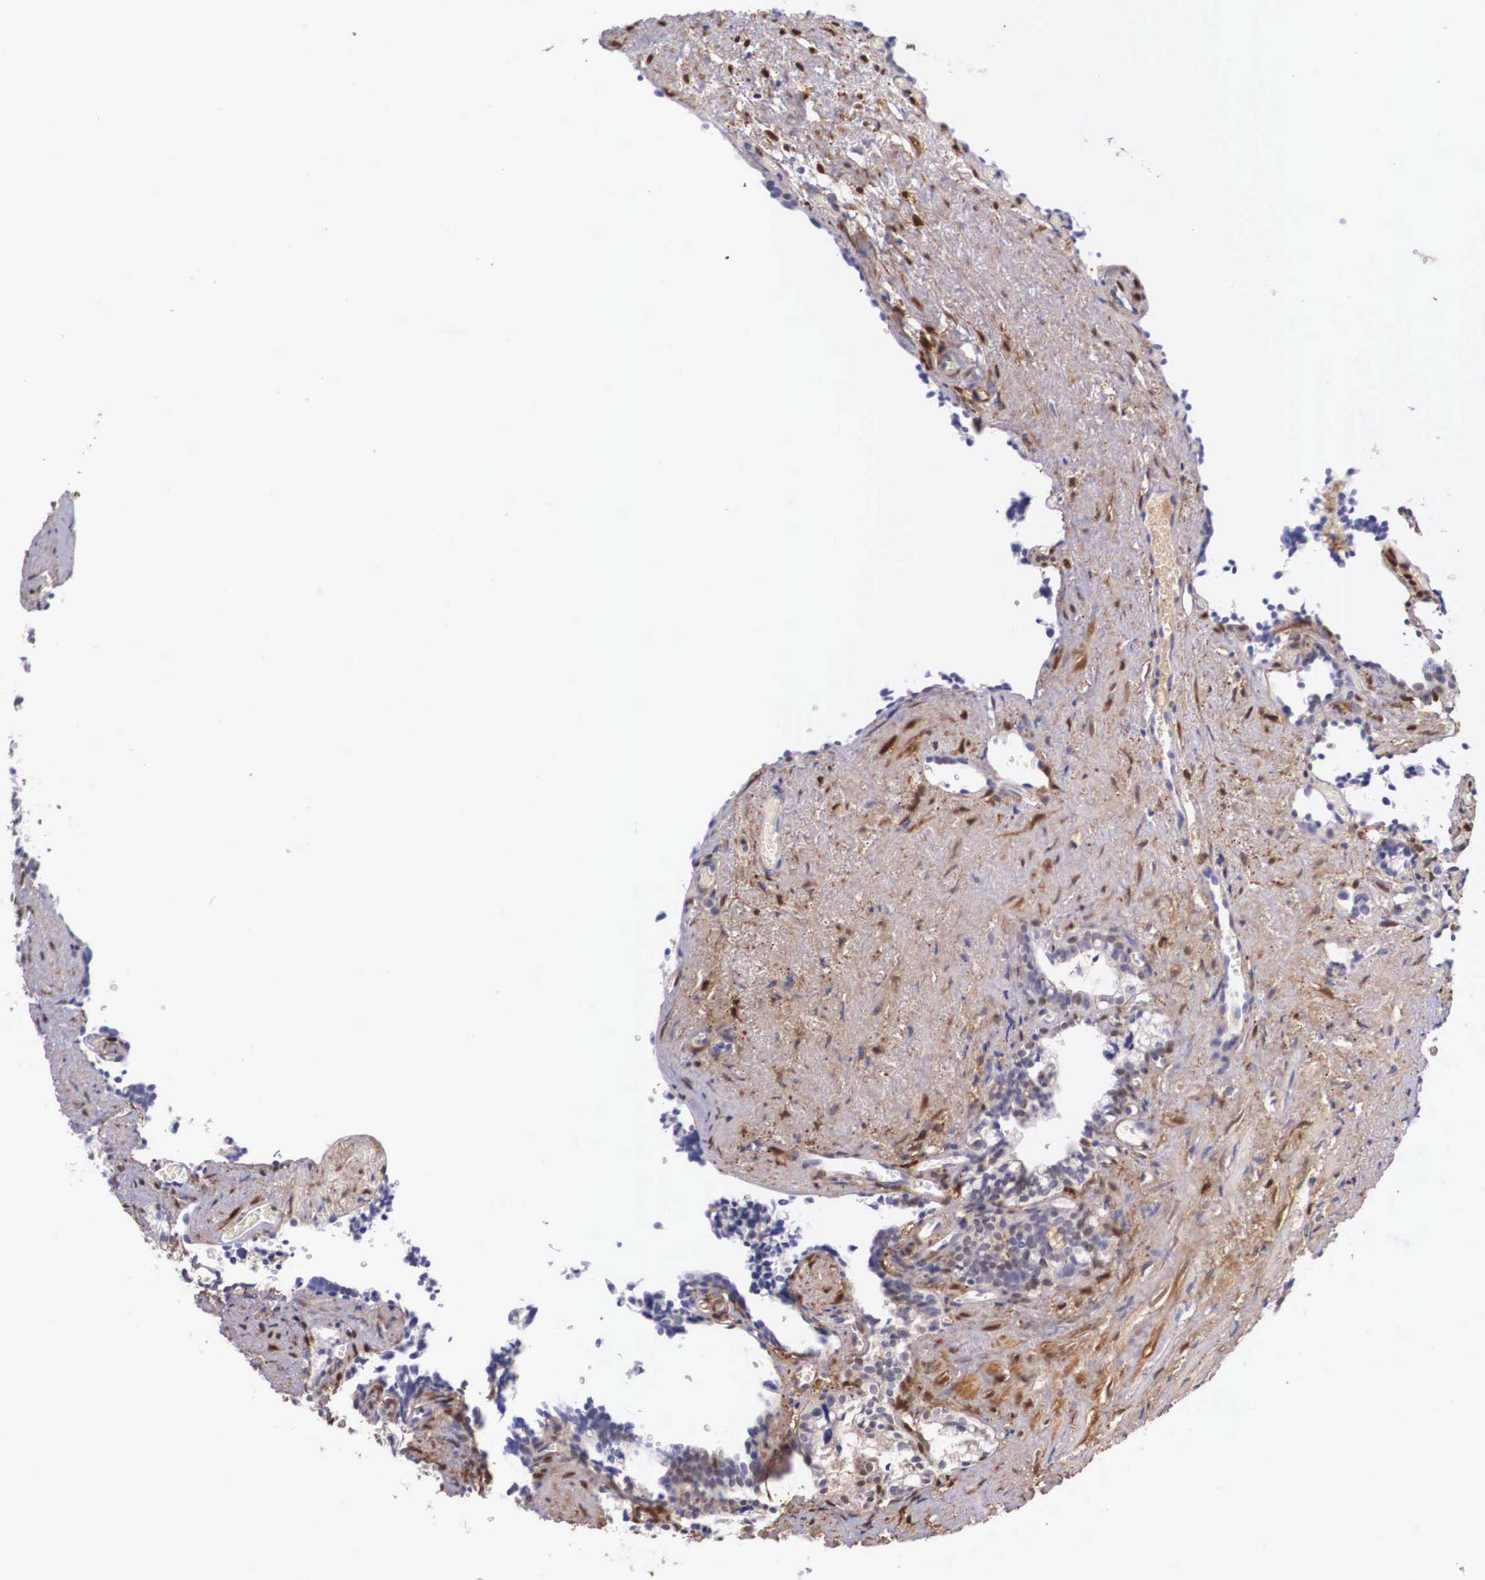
{"staining": {"intensity": "negative", "quantity": "none", "location": "none"}, "tissue": "seminal vesicle", "cell_type": "Glandular cells", "image_type": "normal", "snomed": [{"axis": "morphology", "description": "Normal tissue, NOS"}, {"axis": "topography", "description": "Seminal veicle"}], "caption": "Glandular cells show no significant protein expression in benign seminal vesicle.", "gene": "LGALS1", "patient": {"sex": "male", "age": 60}}